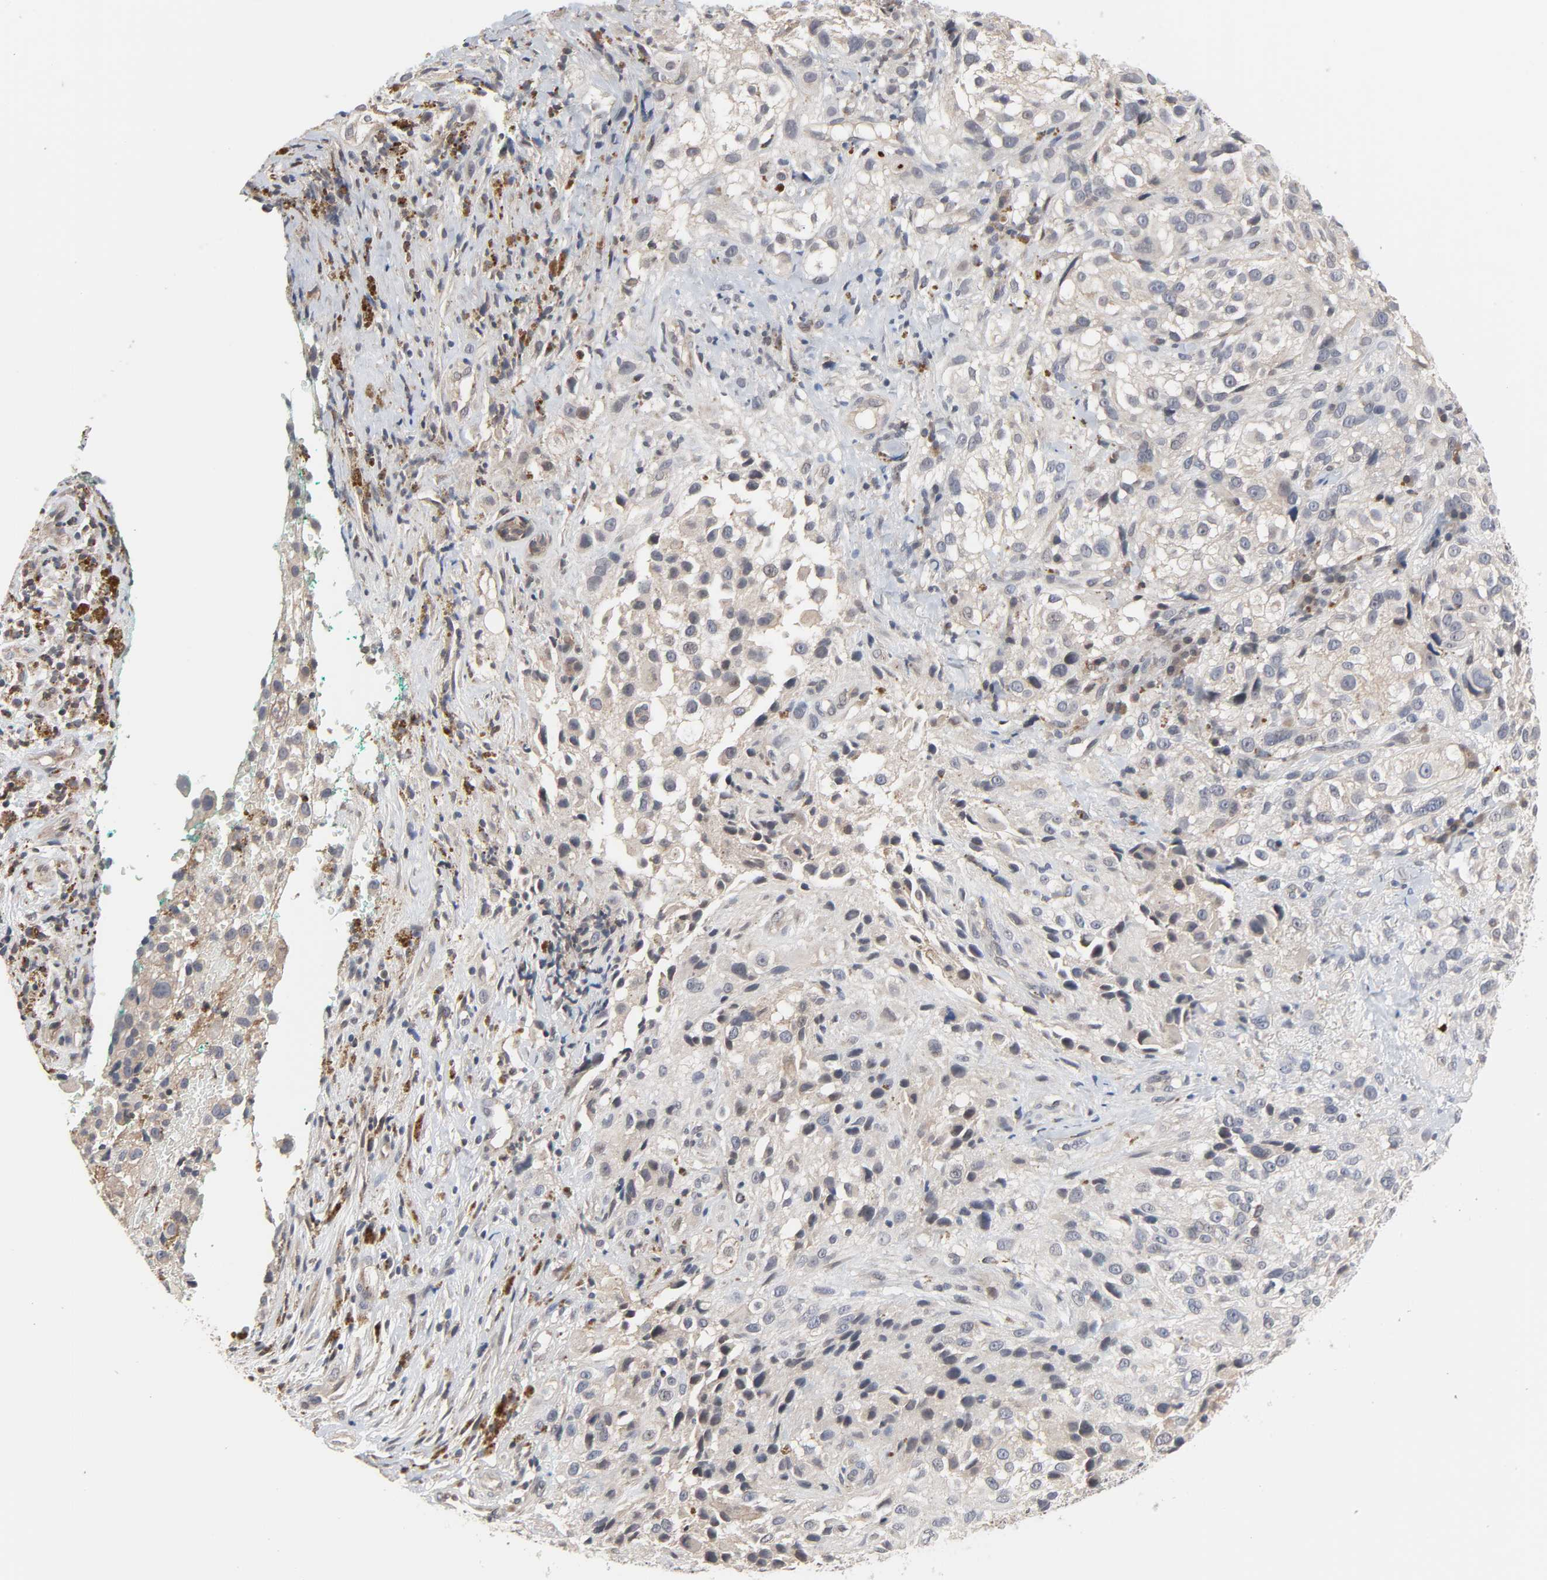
{"staining": {"intensity": "weak", "quantity": "<25%", "location": "cytoplasmic/membranous"}, "tissue": "melanoma", "cell_type": "Tumor cells", "image_type": "cancer", "snomed": [{"axis": "morphology", "description": "Necrosis, NOS"}, {"axis": "morphology", "description": "Malignant melanoma, NOS"}, {"axis": "topography", "description": "Skin"}], "caption": "An immunohistochemistry micrograph of melanoma is shown. There is no staining in tumor cells of melanoma.", "gene": "CCDC175", "patient": {"sex": "female", "age": 87}}